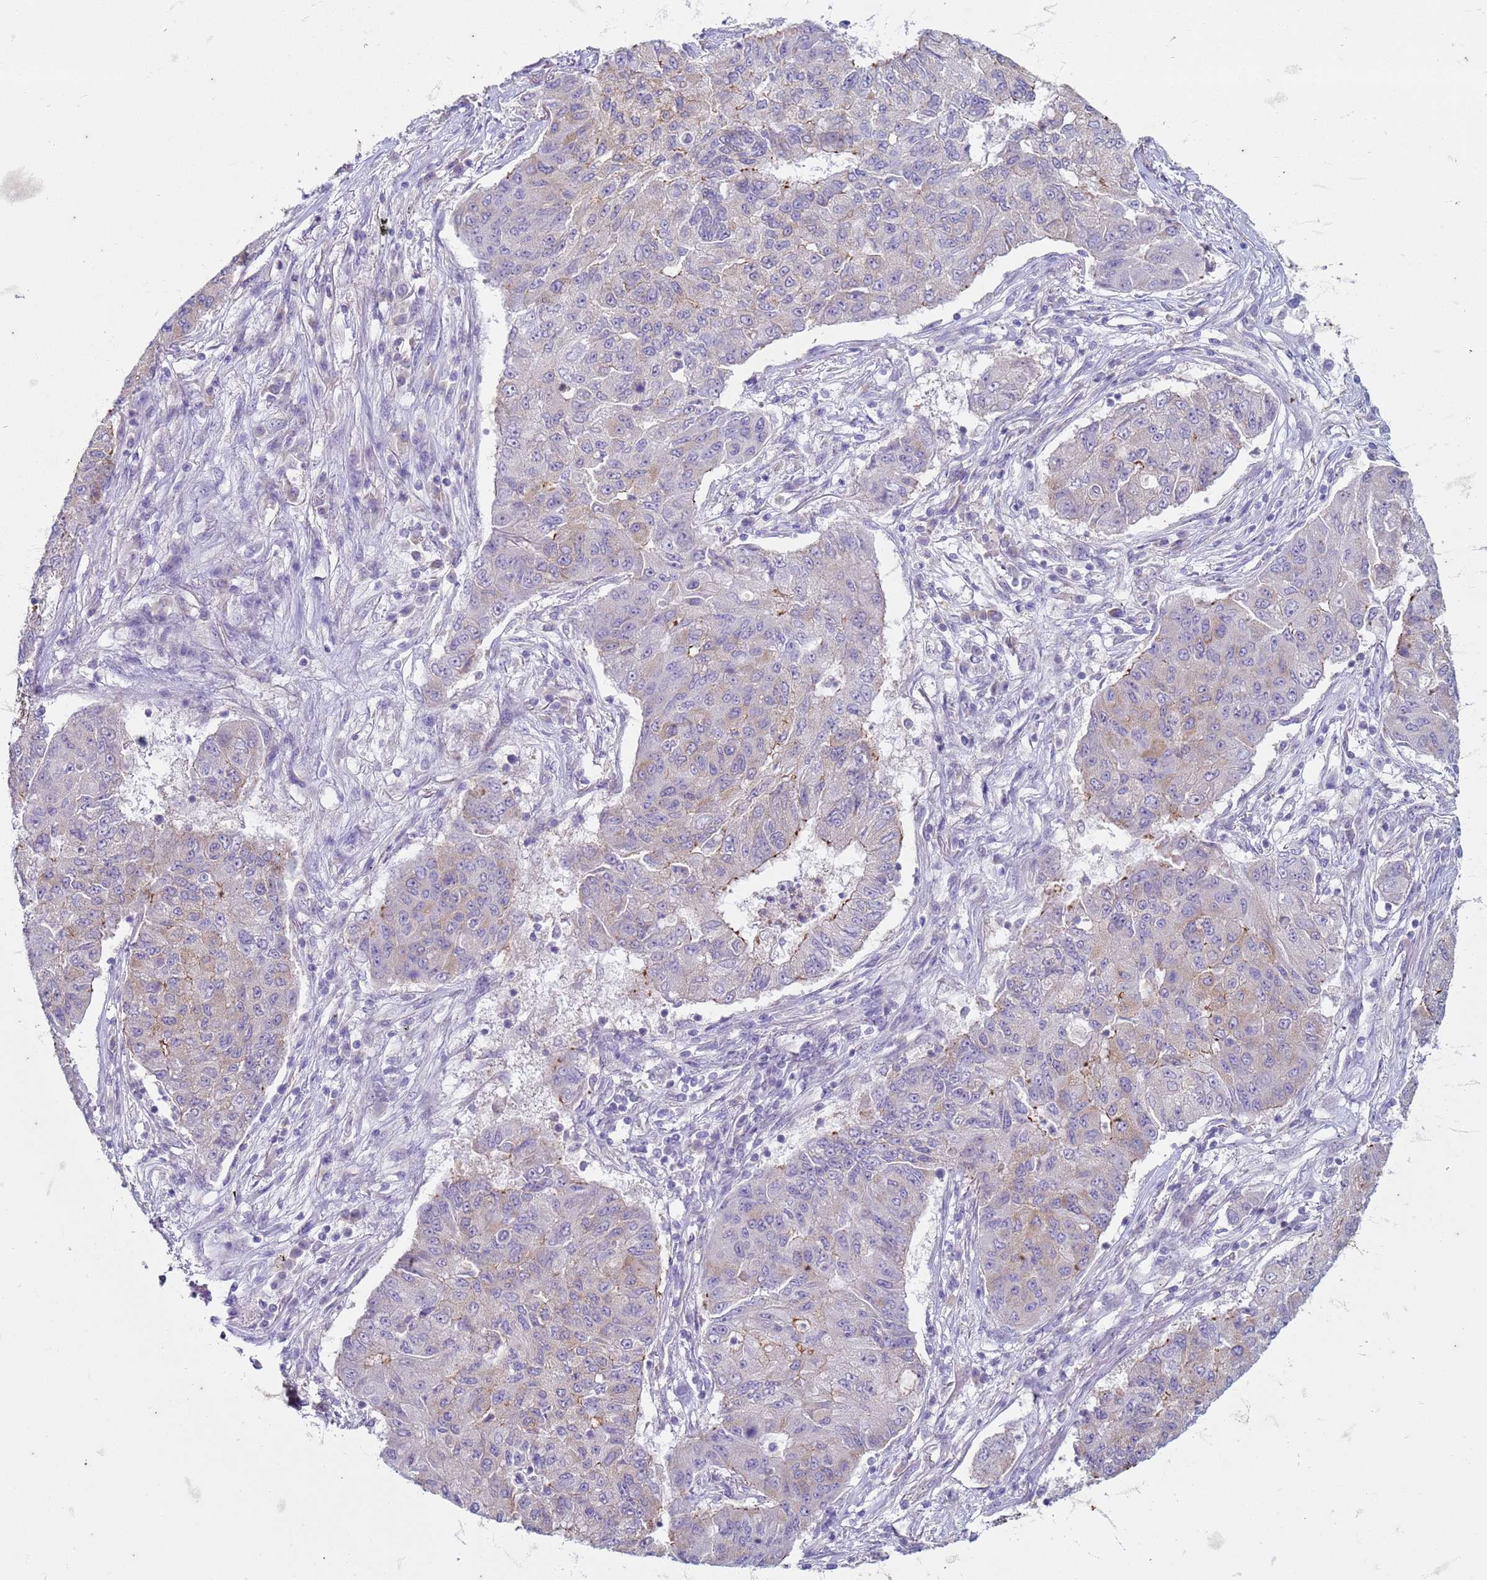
{"staining": {"intensity": "weak", "quantity": "<25%", "location": "cytoplasmic/membranous"}, "tissue": "lung cancer", "cell_type": "Tumor cells", "image_type": "cancer", "snomed": [{"axis": "morphology", "description": "Squamous cell carcinoma, NOS"}, {"axis": "topography", "description": "Lung"}], "caption": "High power microscopy photomicrograph of an immunohistochemistry photomicrograph of lung cancer, revealing no significant positivity in tumor cells. (Stains: DAB immunohistochemistry (IHC) with hematoxylin counter stain, Microscopy: brightfield microscopy at high magnification).", "gene": "SUCO", "patient": {"sex": "male", "age": 74}}